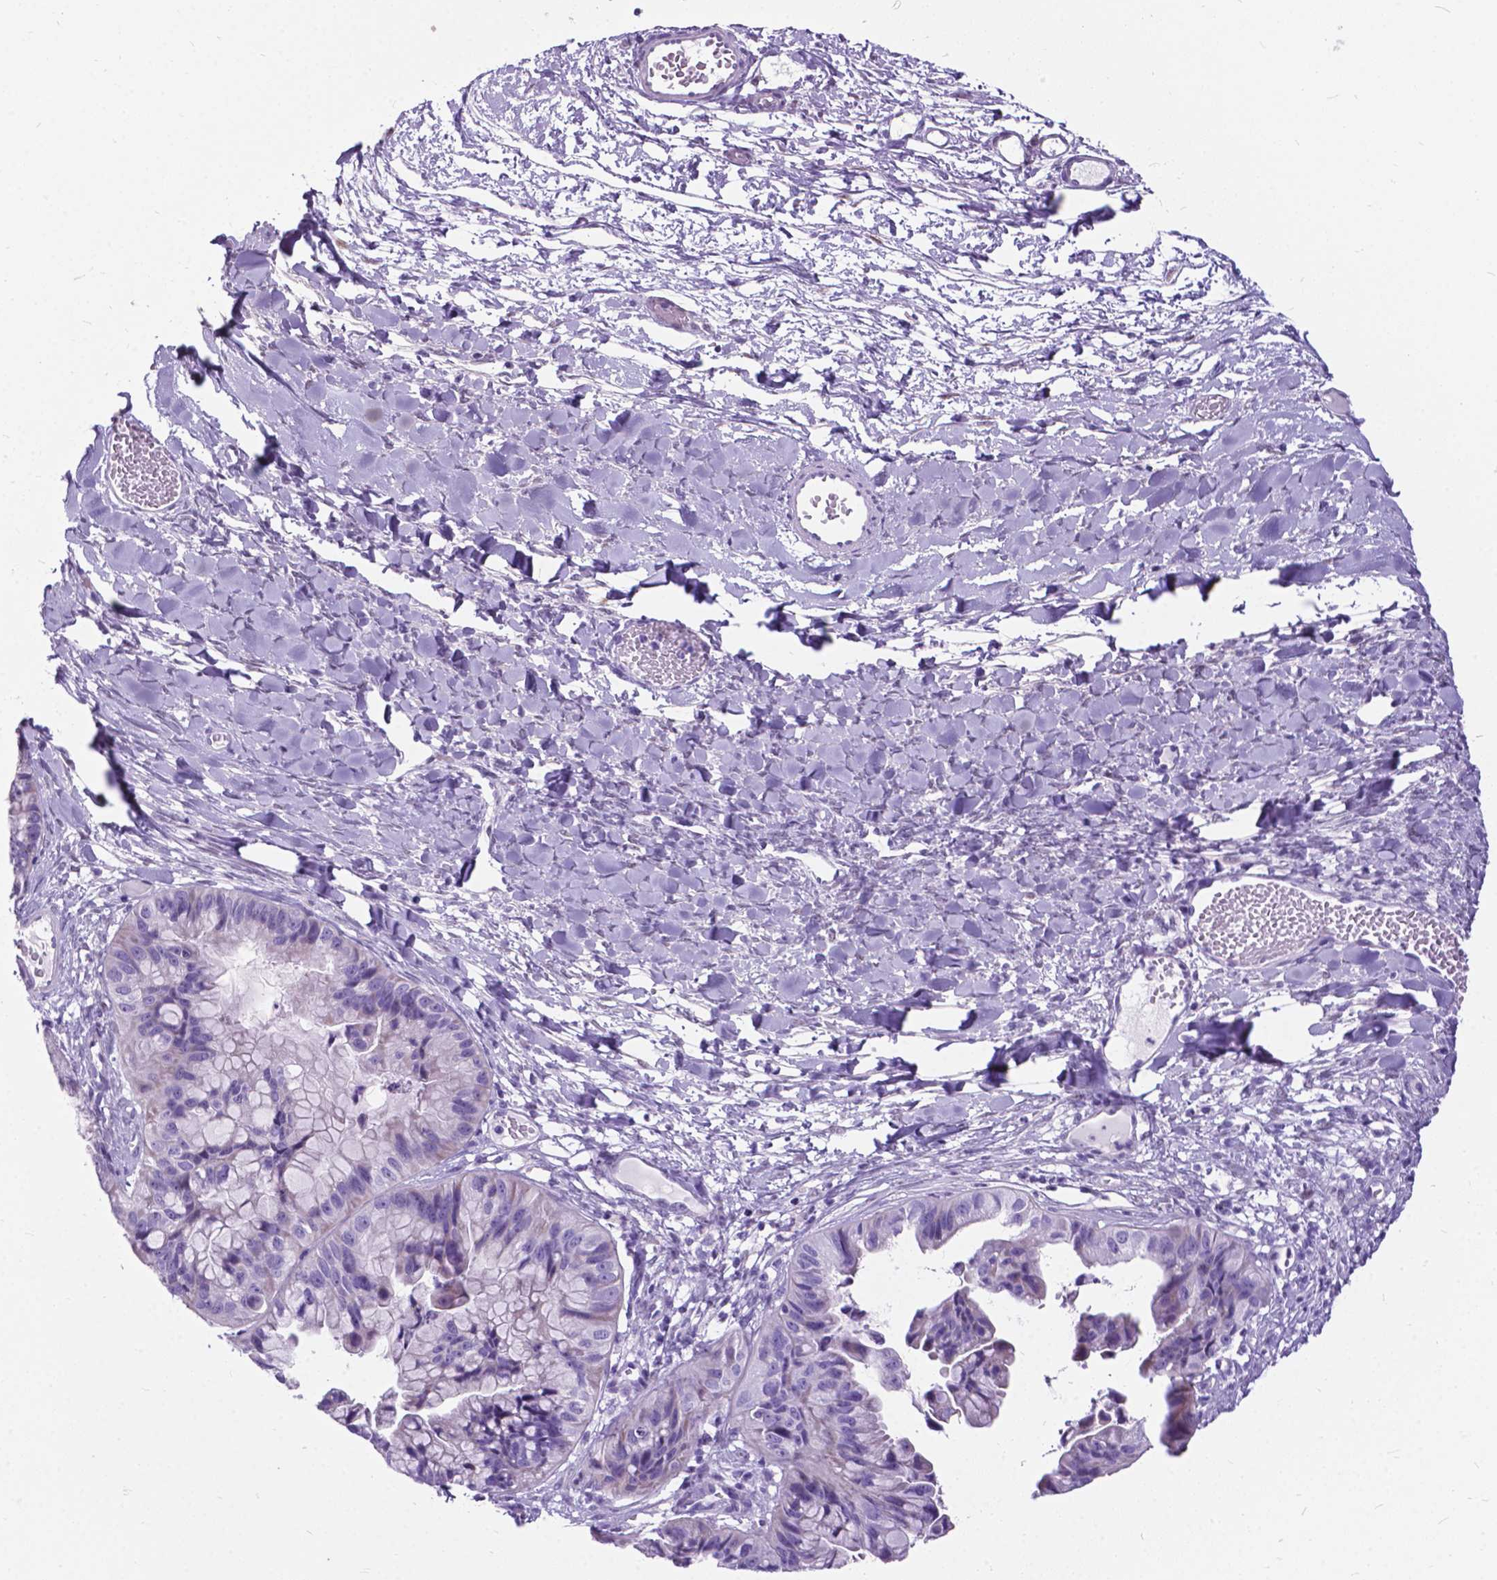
{"staining": {"intensity": "negative", "quantity": "none", "location": "none"}, "tissue": "ovarian cancer", "cell_type": "Tumor cells", "image_type": "cancer", "snomed": [{"axis": "morphology", "description": "Cystadenocarcinoma, mucinous, NOS"}, {"axis": "topography", "description": "Ovary"}], "caption": "Tumor cells show no significant expression in ovarian cancer.", "gene": "BSND", "patient": {"sex": "female", "age": 76}}